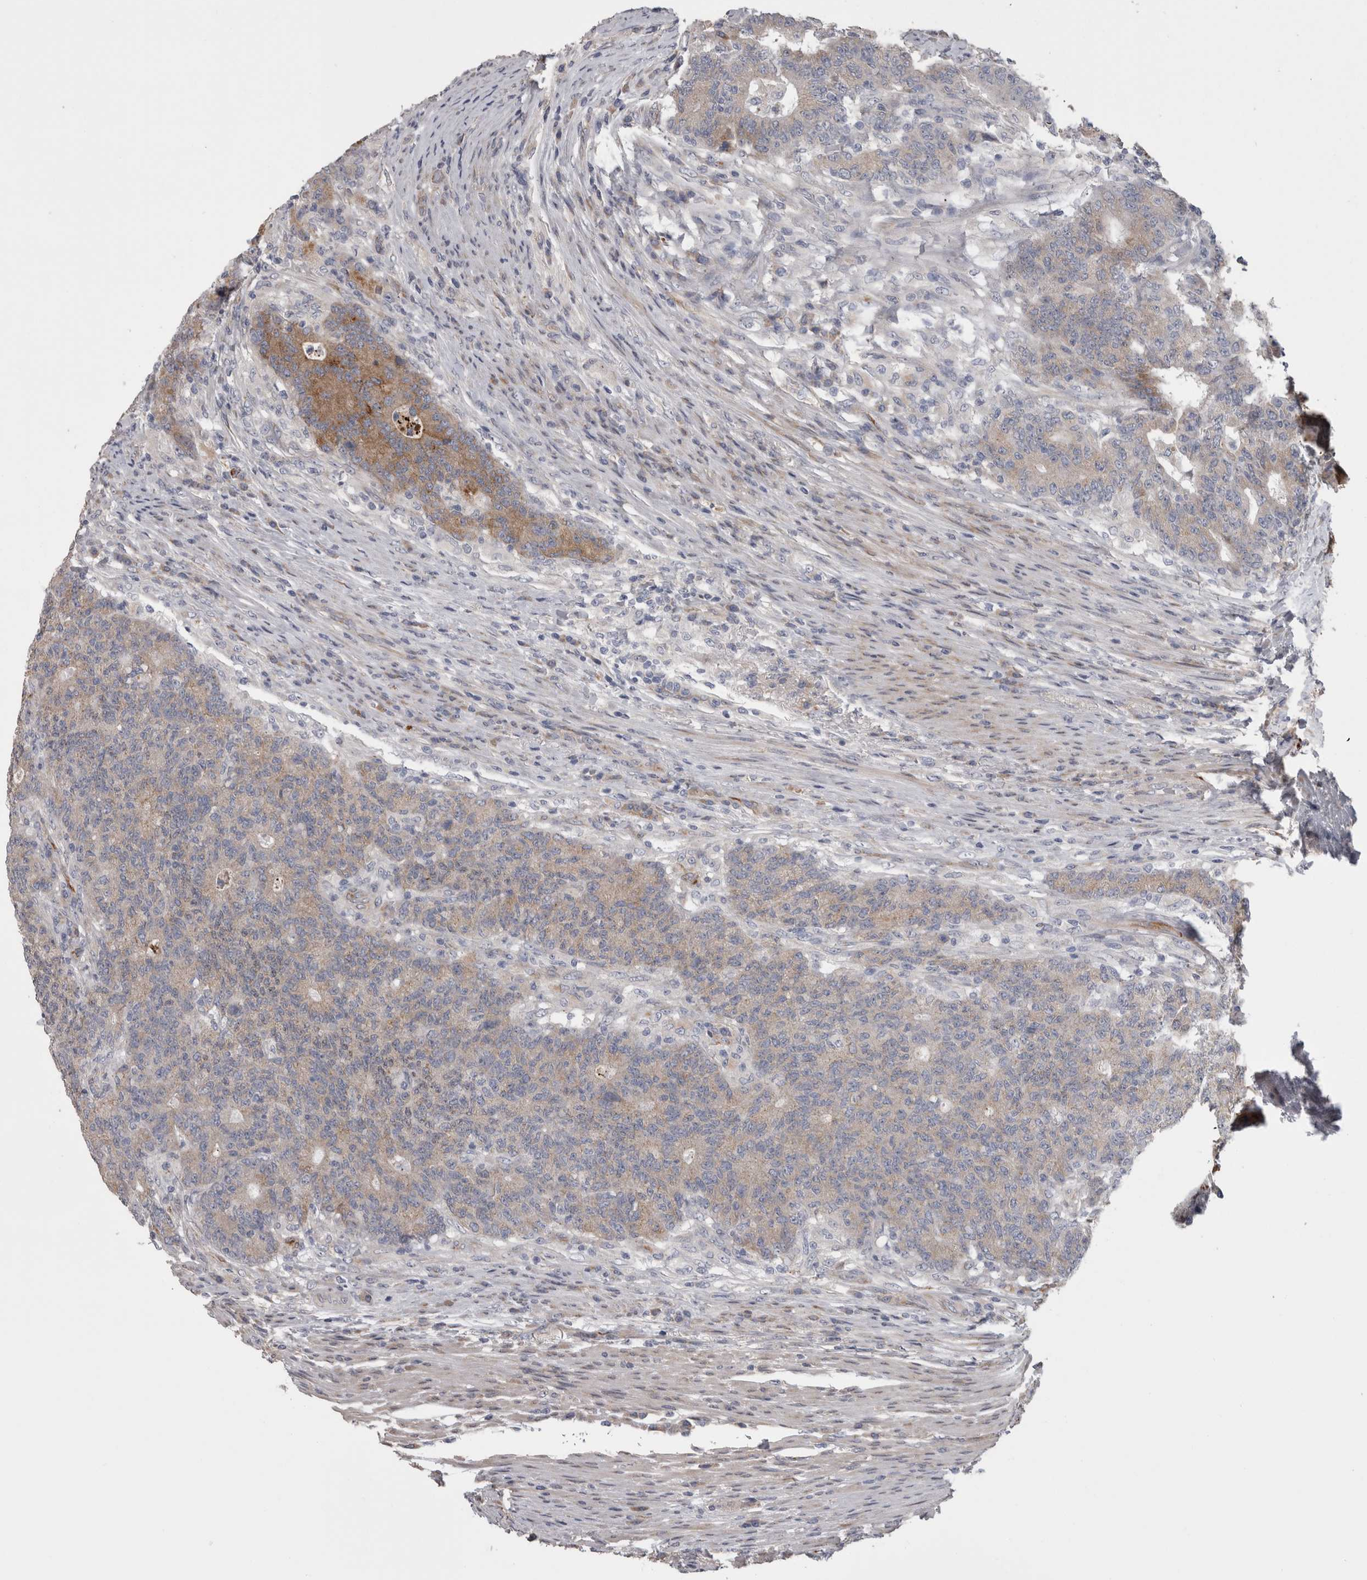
{"staining": {"intensity": "moderate", "quantity": "<25%", "location": "cytoplasmic/membranous"}, "tissue": "colorectal cancer", "cell_type": "Tumor cells", "image_type": "cancer", "snomed": [{"axis": "morphology", "description": "Normal tissue, NOS"}, {"axis": "morphology", "description": "Adenocarcinoma, NOS"}, {"axis": "topography", "description": "Colon"}], "caption": "This photomicrograph reveals IHC staining of colorectal cancer (adenocarcinoma), with low moderate cytoplasmic/membranous positivity in about <25% of tumor cells.", "gene": "STC1", "patient": {"sex": "female", "age": 75}}